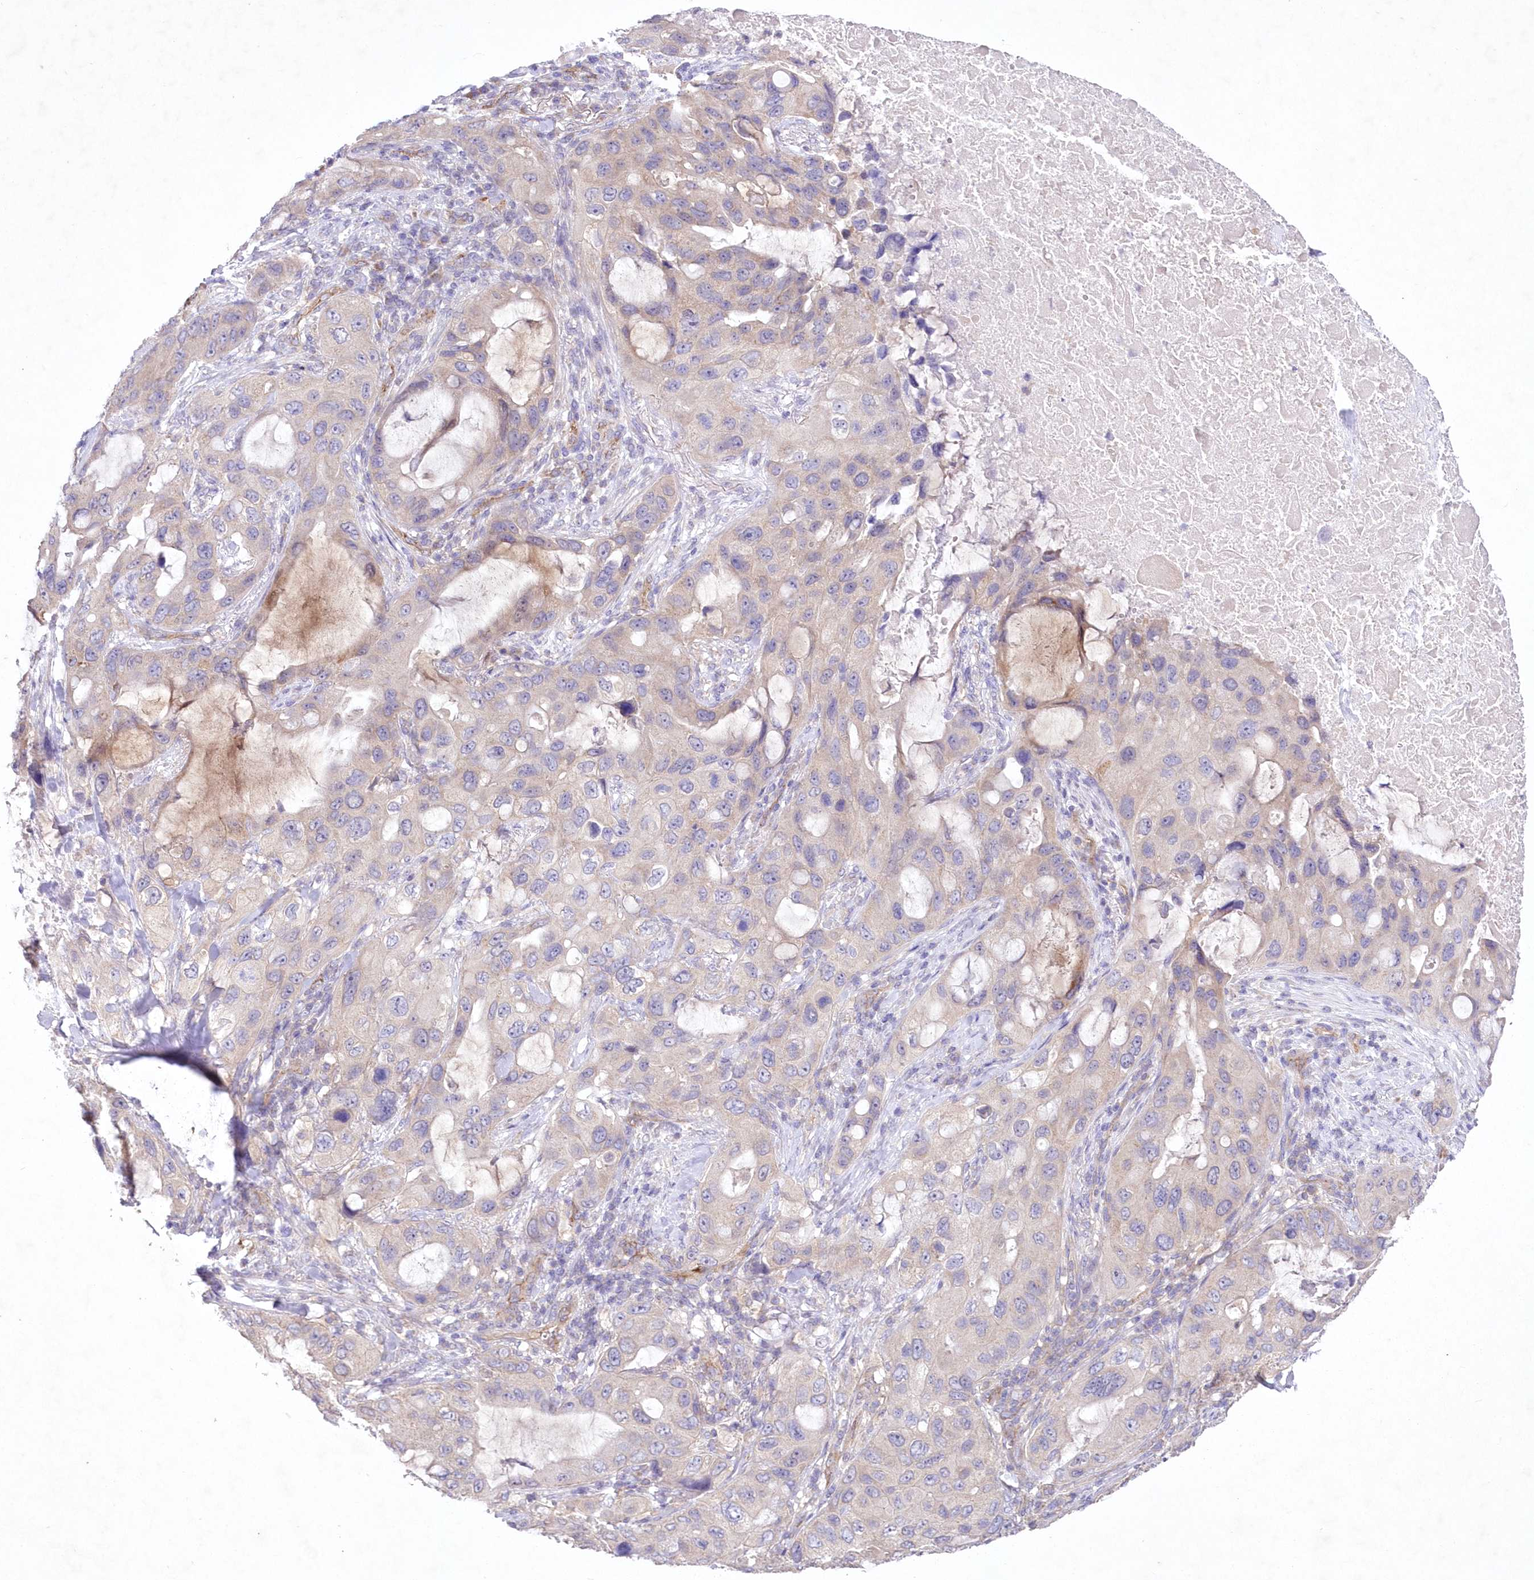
{"staining": {"intensity": "weak", "quantity": "<25%", "location": "cytoplasmic/membranous"}, "tissue": "lung cancer", "cell_type": "Tumor cells", "image_type": "cancer", "snomed": [{"axis": "morphology", "description": "Squamous cell carcinoma, NOS"}, {"axis": "topography", "description": "Lung"}], "caption": "Immunohistochemistry image of human lung cancer (squamous cell carcinoma) stained for a protein (brown), which demonstrates no positivity in tumor cells.", "gene": "ITSN2", "patient": {"sex": "female", "age": 73}}